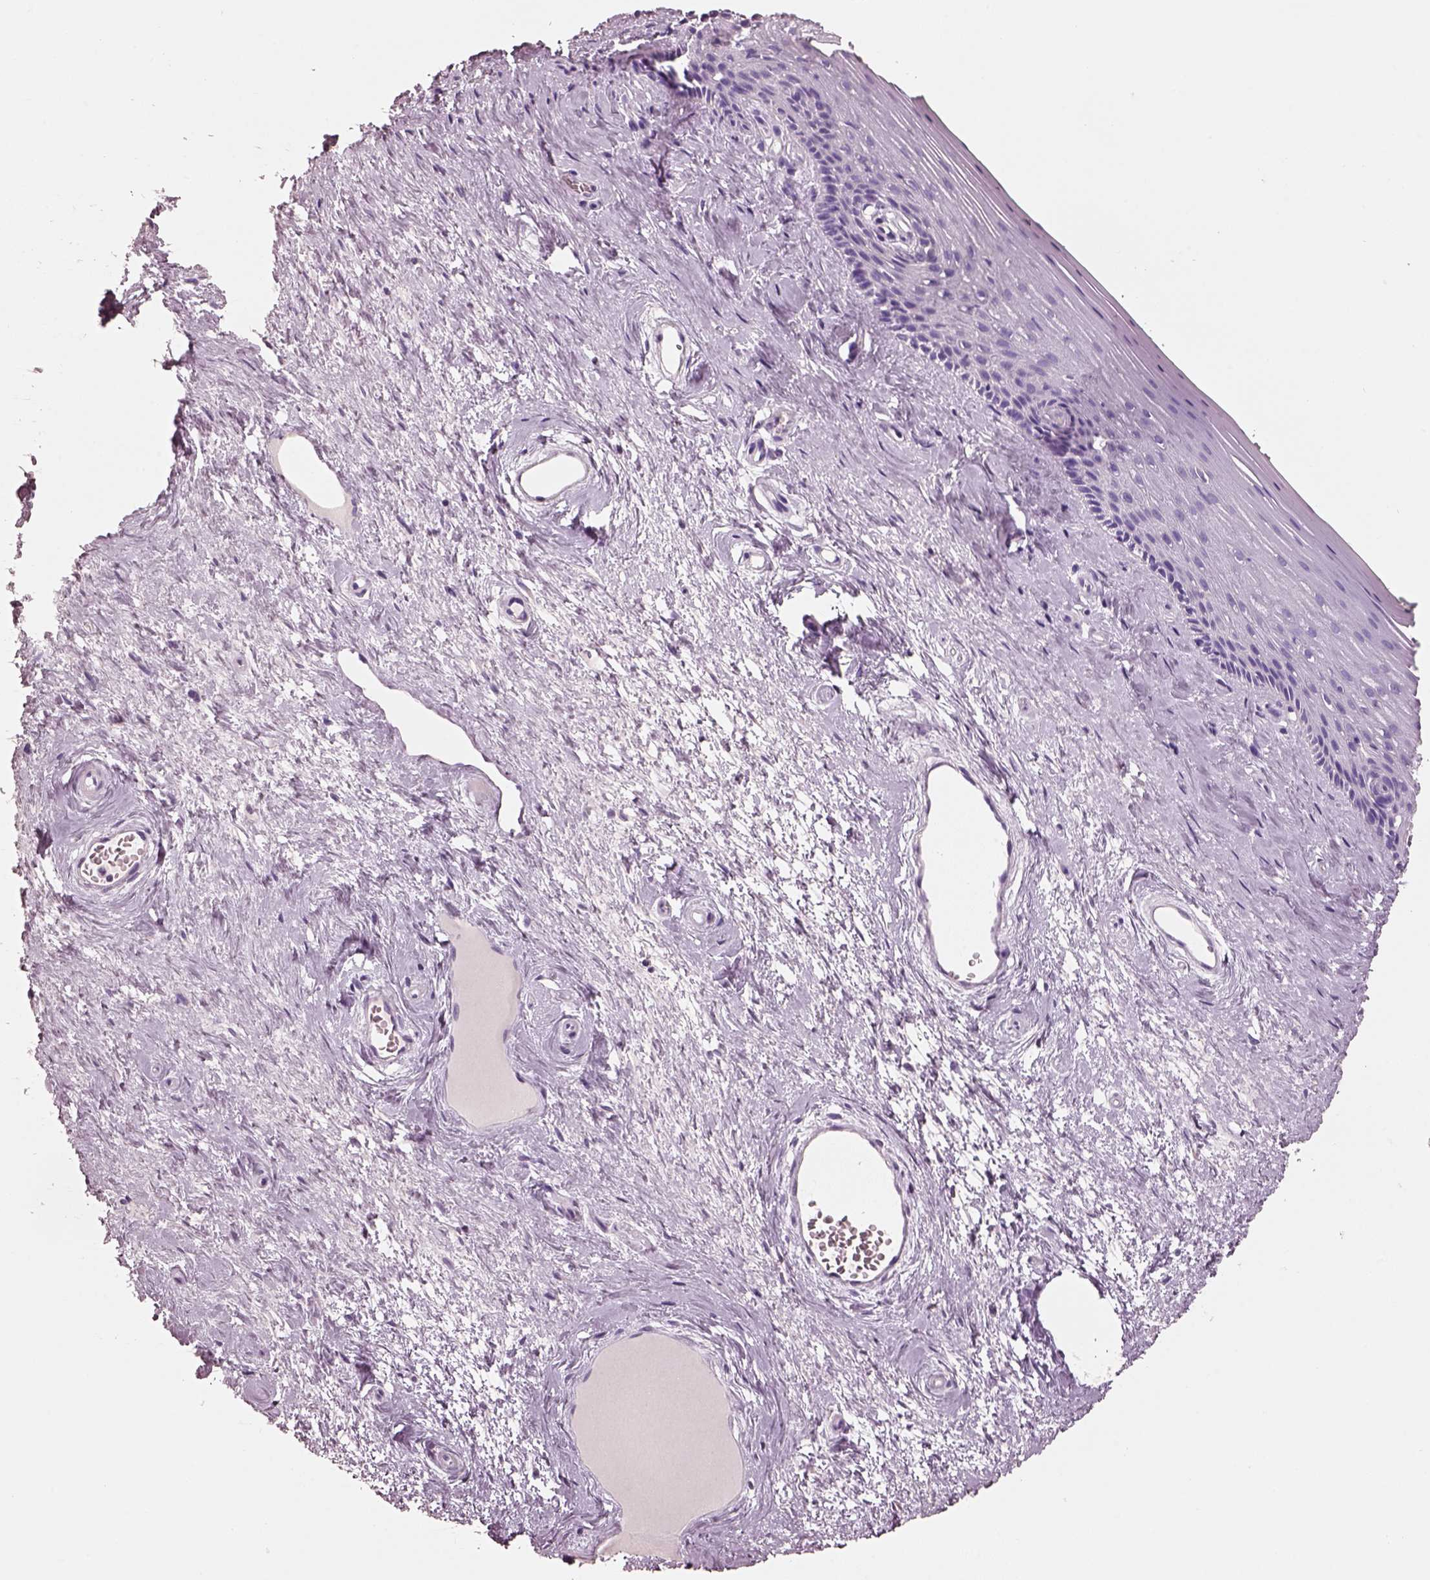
{"staining": {"intensity": "negative", "quantity": "none", "location": "none"}, "tissue": "vagina", "cell_type": "Squamous epithelial cells", "image_type": "normal", "snomed": [{"axis": "morphology", "description": "Normal tissue, NOS"}, {"axis": "topography", "description": "Vagina"}], "caption": "Squamous epithelial cells are negative for brown protein staining in normal vagina. The staining was performed using DAB (3,3'-diaminobenzidine) to visualize the protein expression in brown, while the nuclei were stained in blue with hematoxylin (Magnification: 20x).", "gene": "PNOC", "patient": {"sex": "female", "age": 45}}